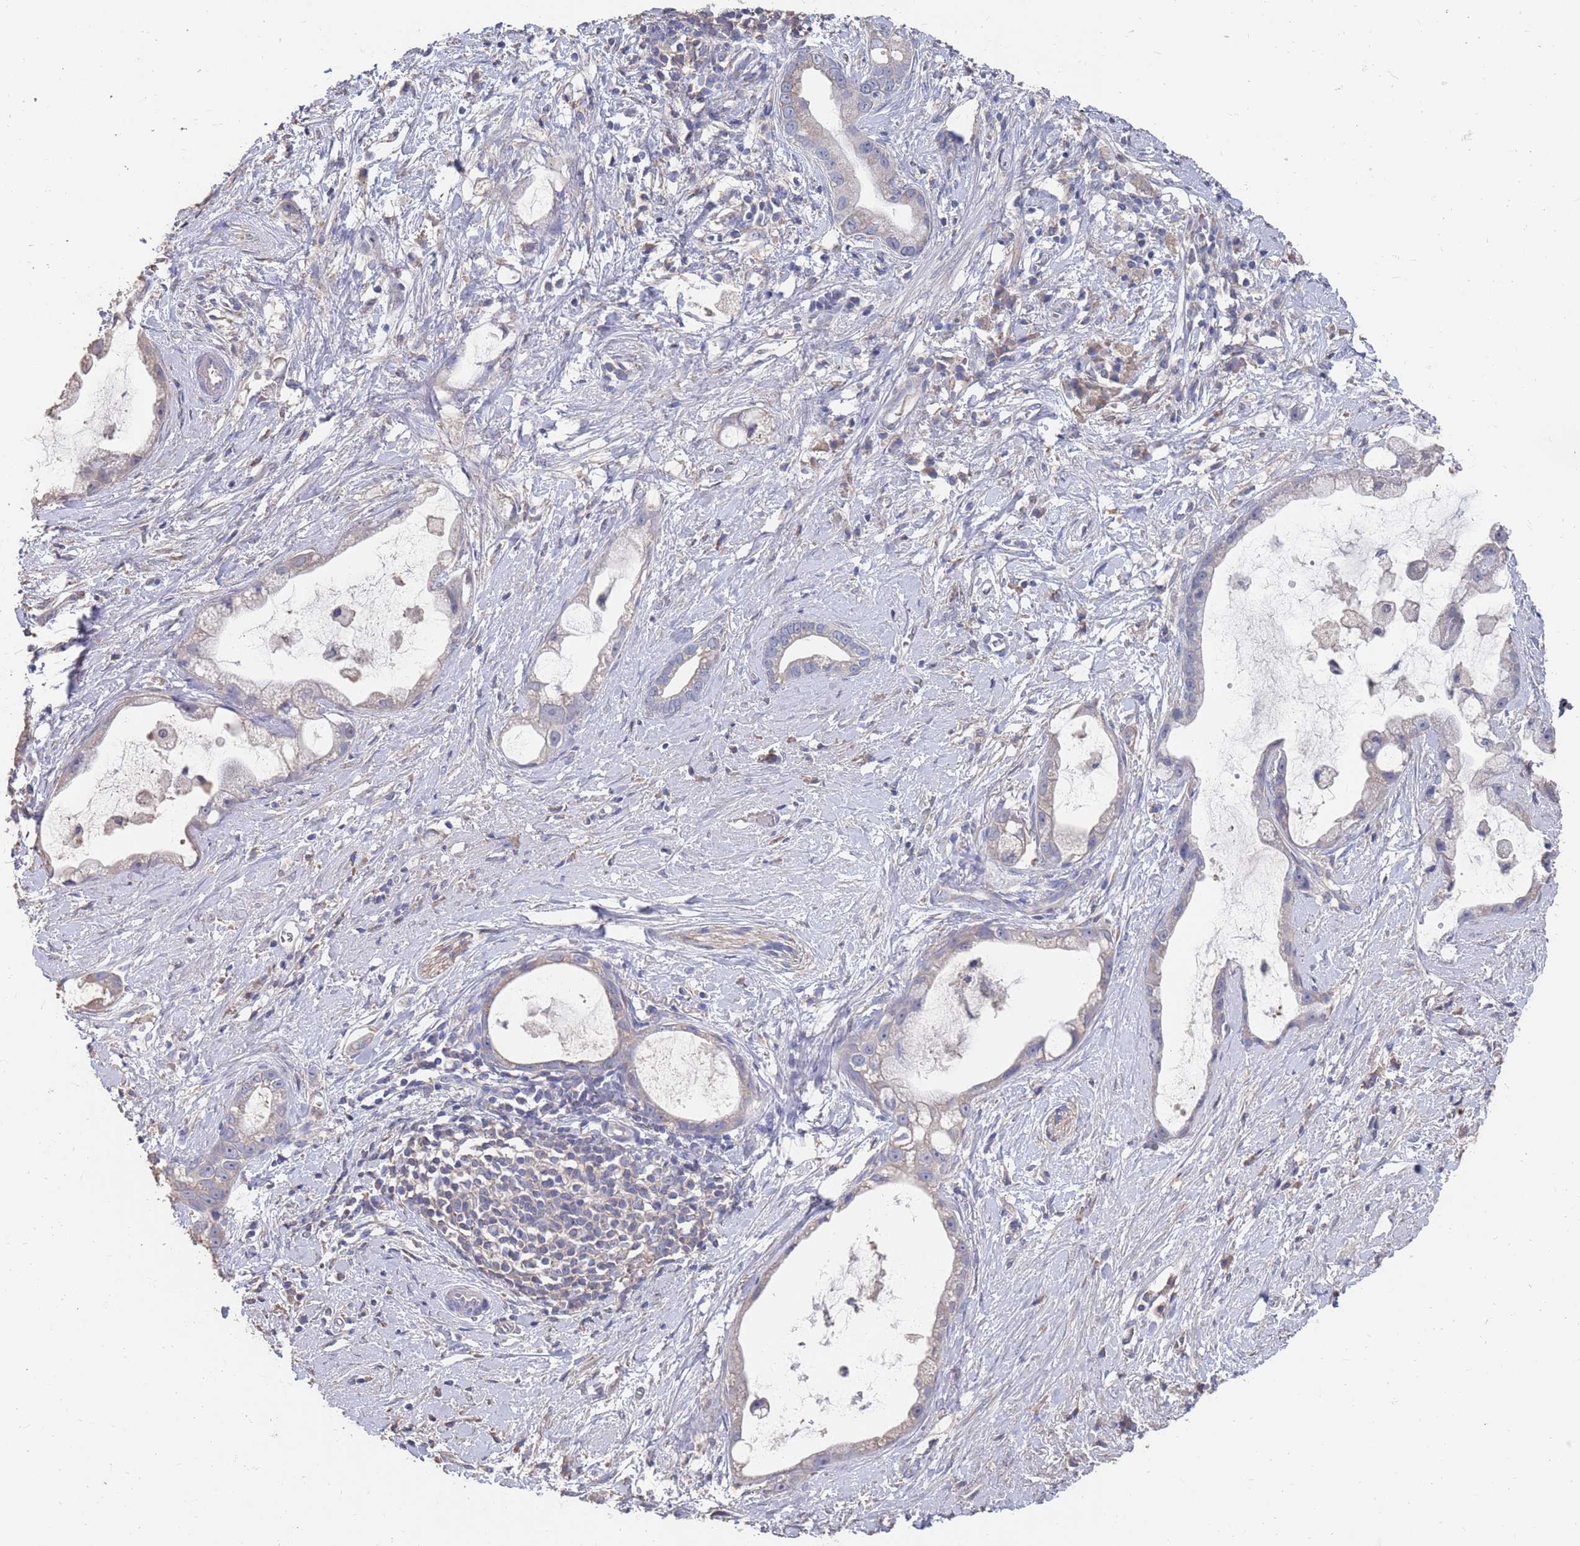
{"staining": {"intensity": "weak", "quantity": "<25%", "location": "cytoplasmic/membranous"}, "tissue": "stomach cancer", "cell_type": "Tumor cells", "image_type": "cancer", "snomed": [{"axis": "morphology", "description": "Adenocarcinoma, NOS"}, {"axis": "topography", "description": "Stomach"}], "caption": "Protein analysis of stomach cancer reveals no significant expression in tumor cells. (Brightfield microscopy of DAB immunohistochemistry (IHC) at high magnification).", "gene": "BTBD18", "patient": {"sex": "male", "age": 55}}